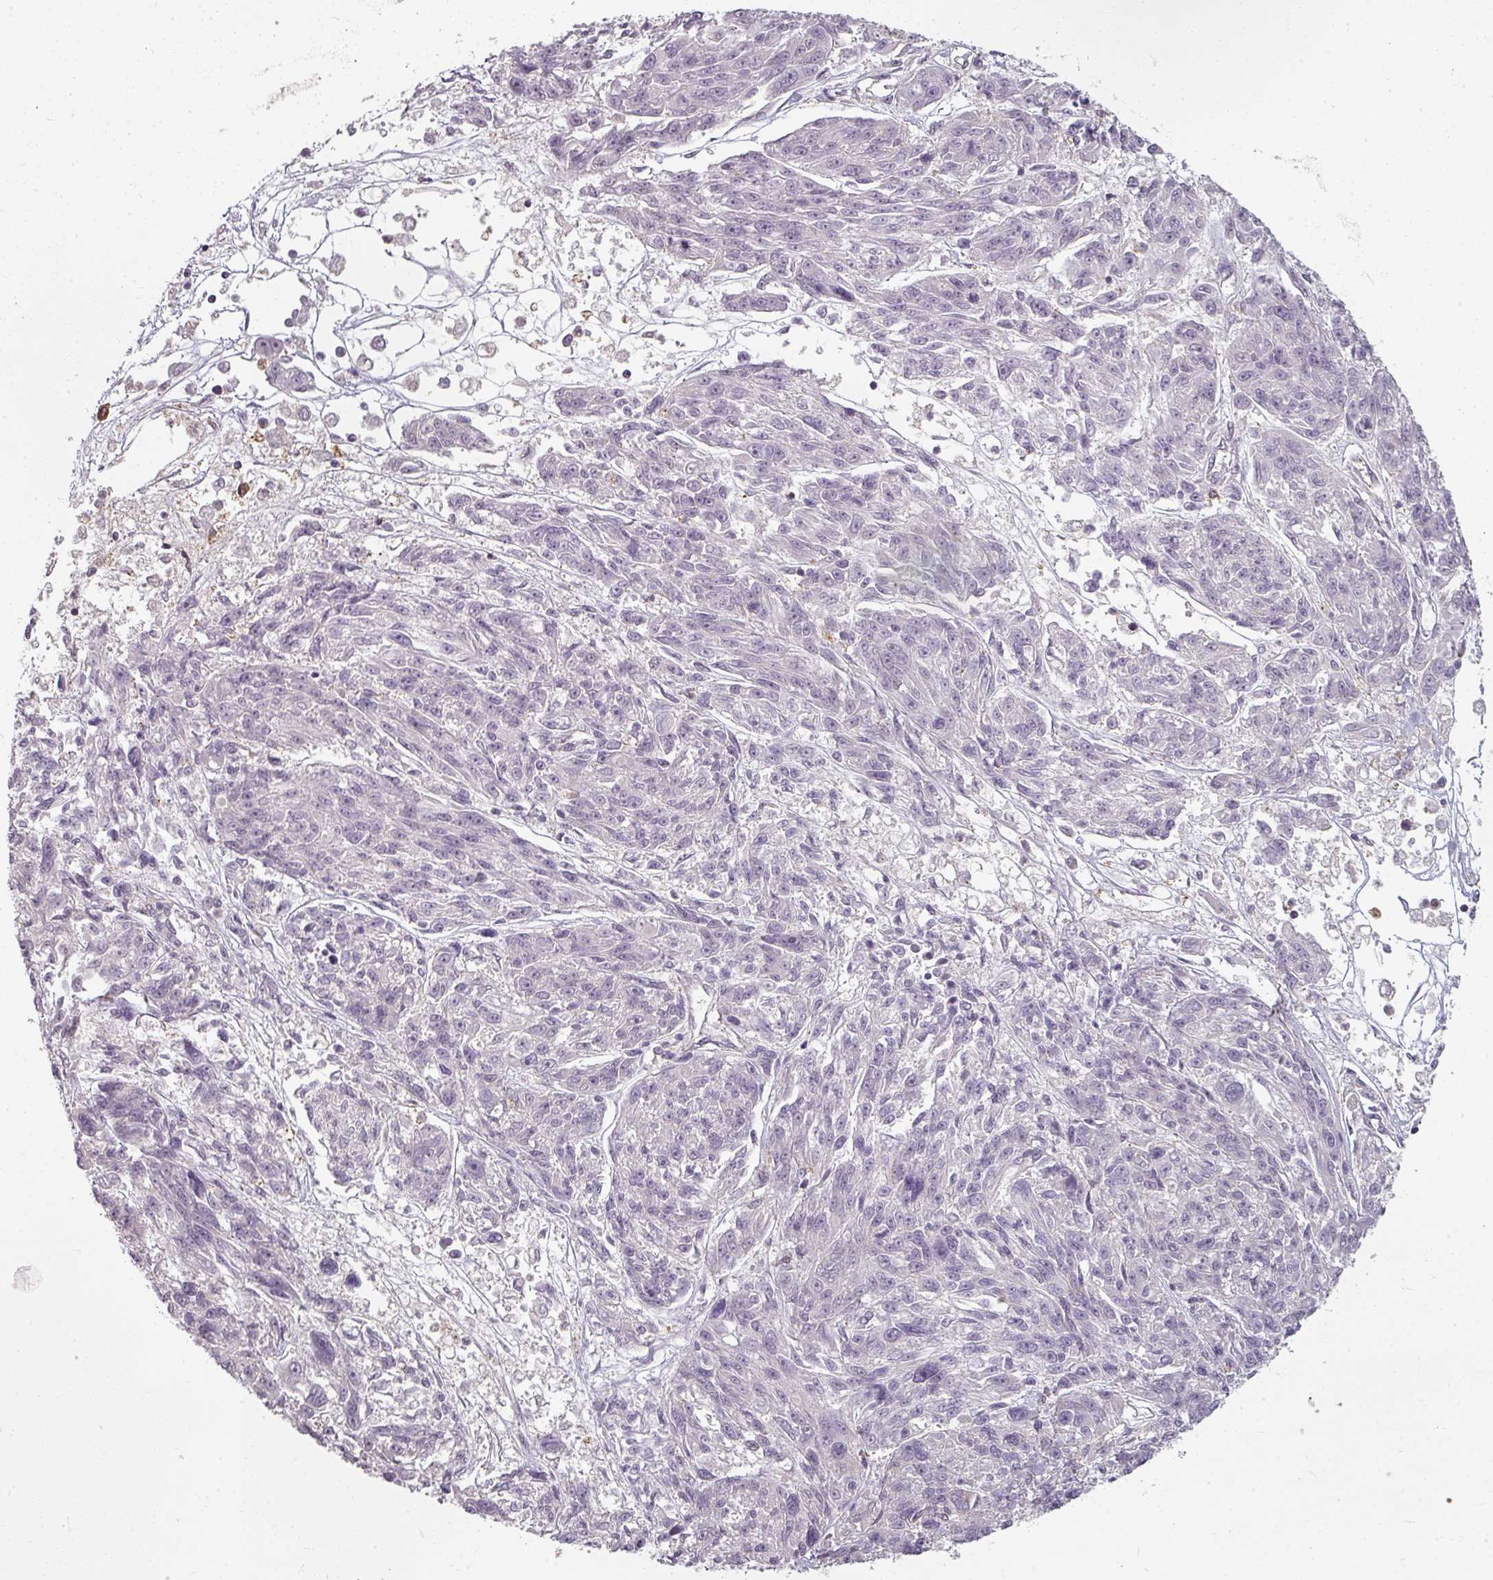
{"staining": {"intensity": "negative", "quantity": "none", "location": "none"}, "tissue": "melanoma", "cell_type": "Tumor cells", "image_type": "cancer", "snomed": [{"axis": "morphology", "description": "Malignant melanoma, NOS"}, {"axis": "topography", "description": "Skin"}], "caption": "DAB immunohistochemical staining of human malignant melanoma reveals no significant staining in tumor cells.", "gene": "CLIC1", "patient": {"sex": "male", "age": 53}}